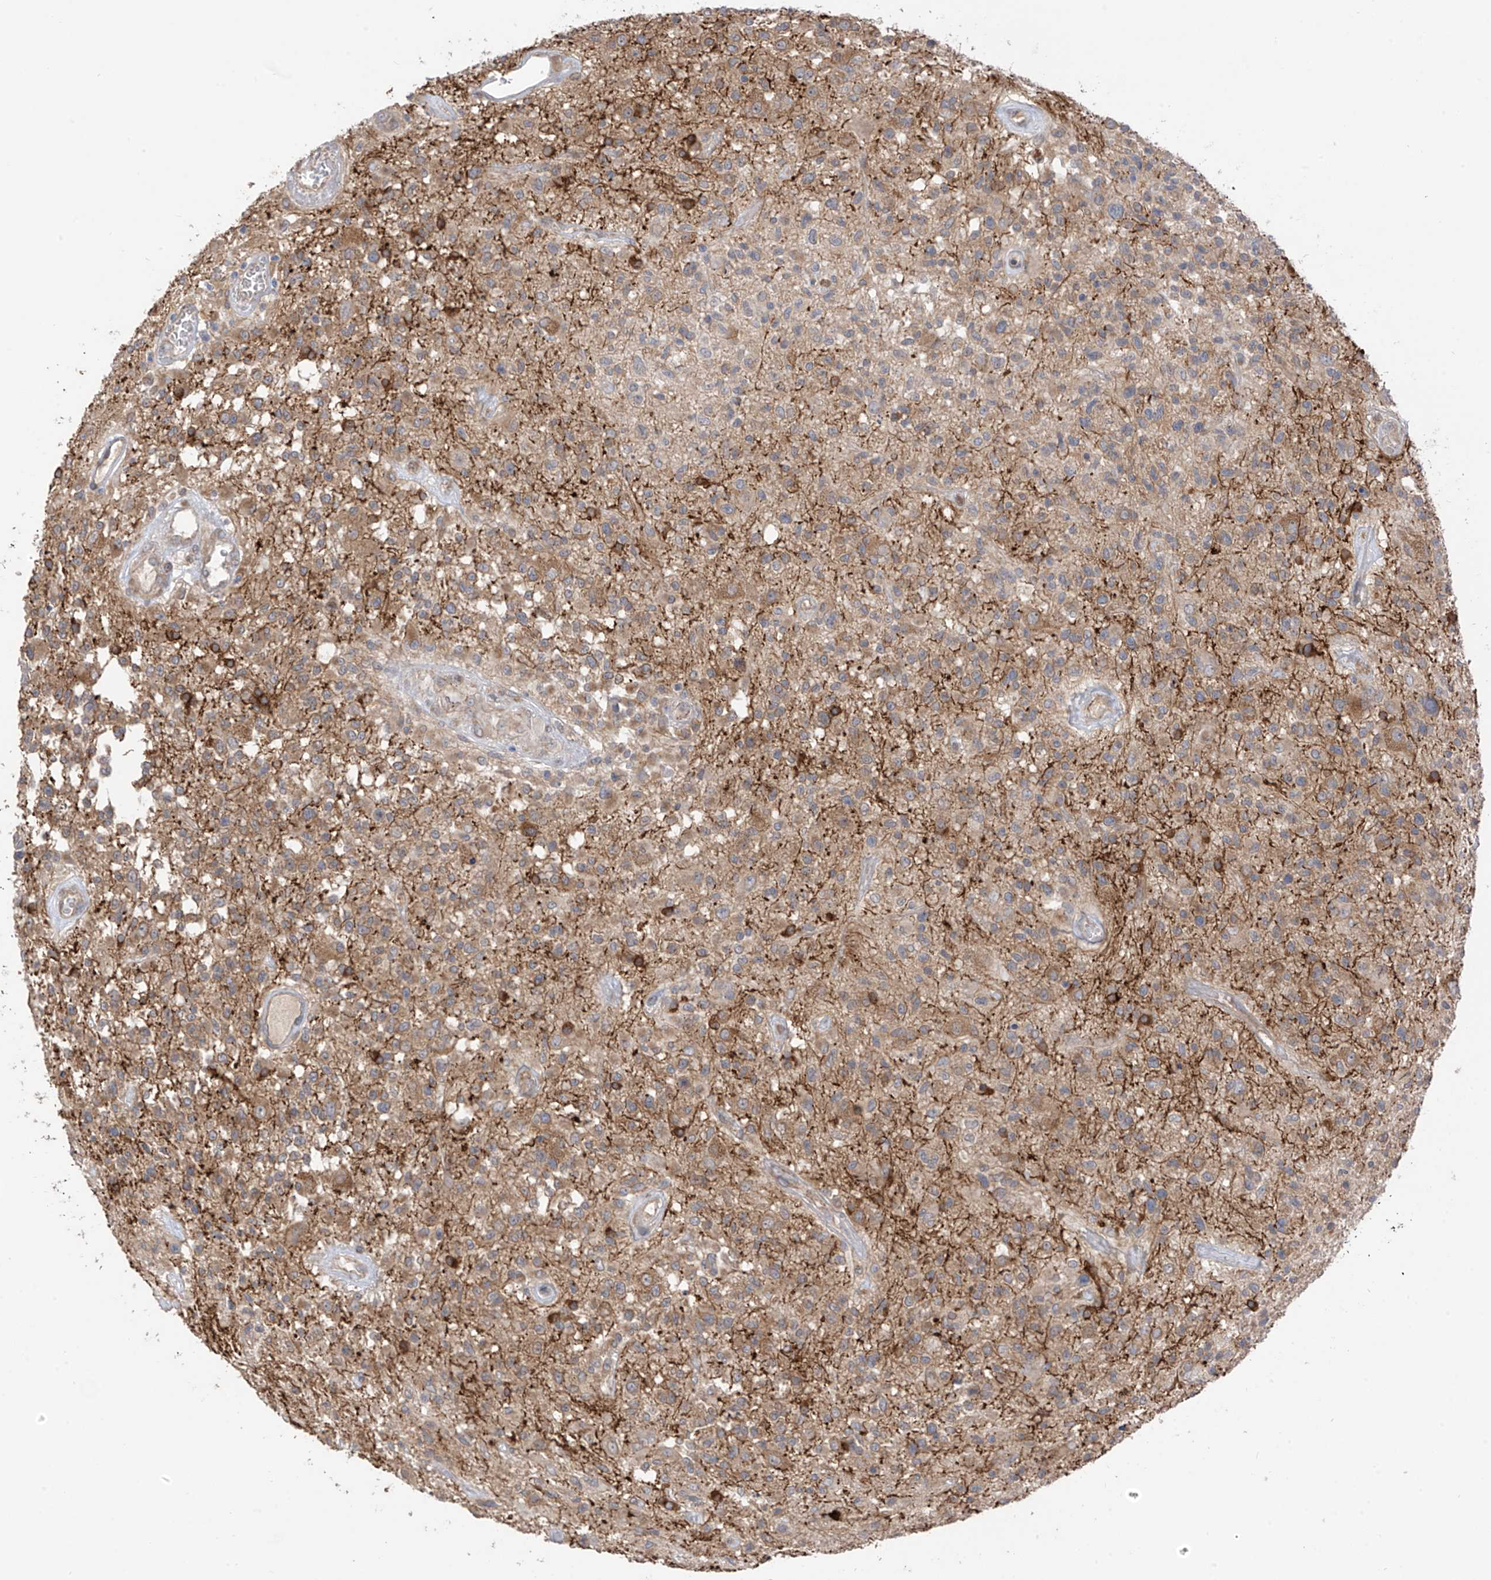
{"staining": {"intensity": "moderate", "quantity": ">75%", "location": "cytoplasmic/membranous"}, "tissue": "glioma", "cell_type": "Tumor cells", "image_type": "cancer", "snomed": [{"axis": "morphology", "description": "Glioma, malignant, High grade"}, {"axis": "morphology", "description": "Glioblastoma, NOS"}, {"axis": "topography", "description": "Brain"}], "caption": "Glioma was stained to show a protein in brown. There is medium levels of moderate cytoplasmic/membranous expression in about >75% of tumor cells.", "gene": "NALCN", "patient": {"sex": "male", "age": 60}}